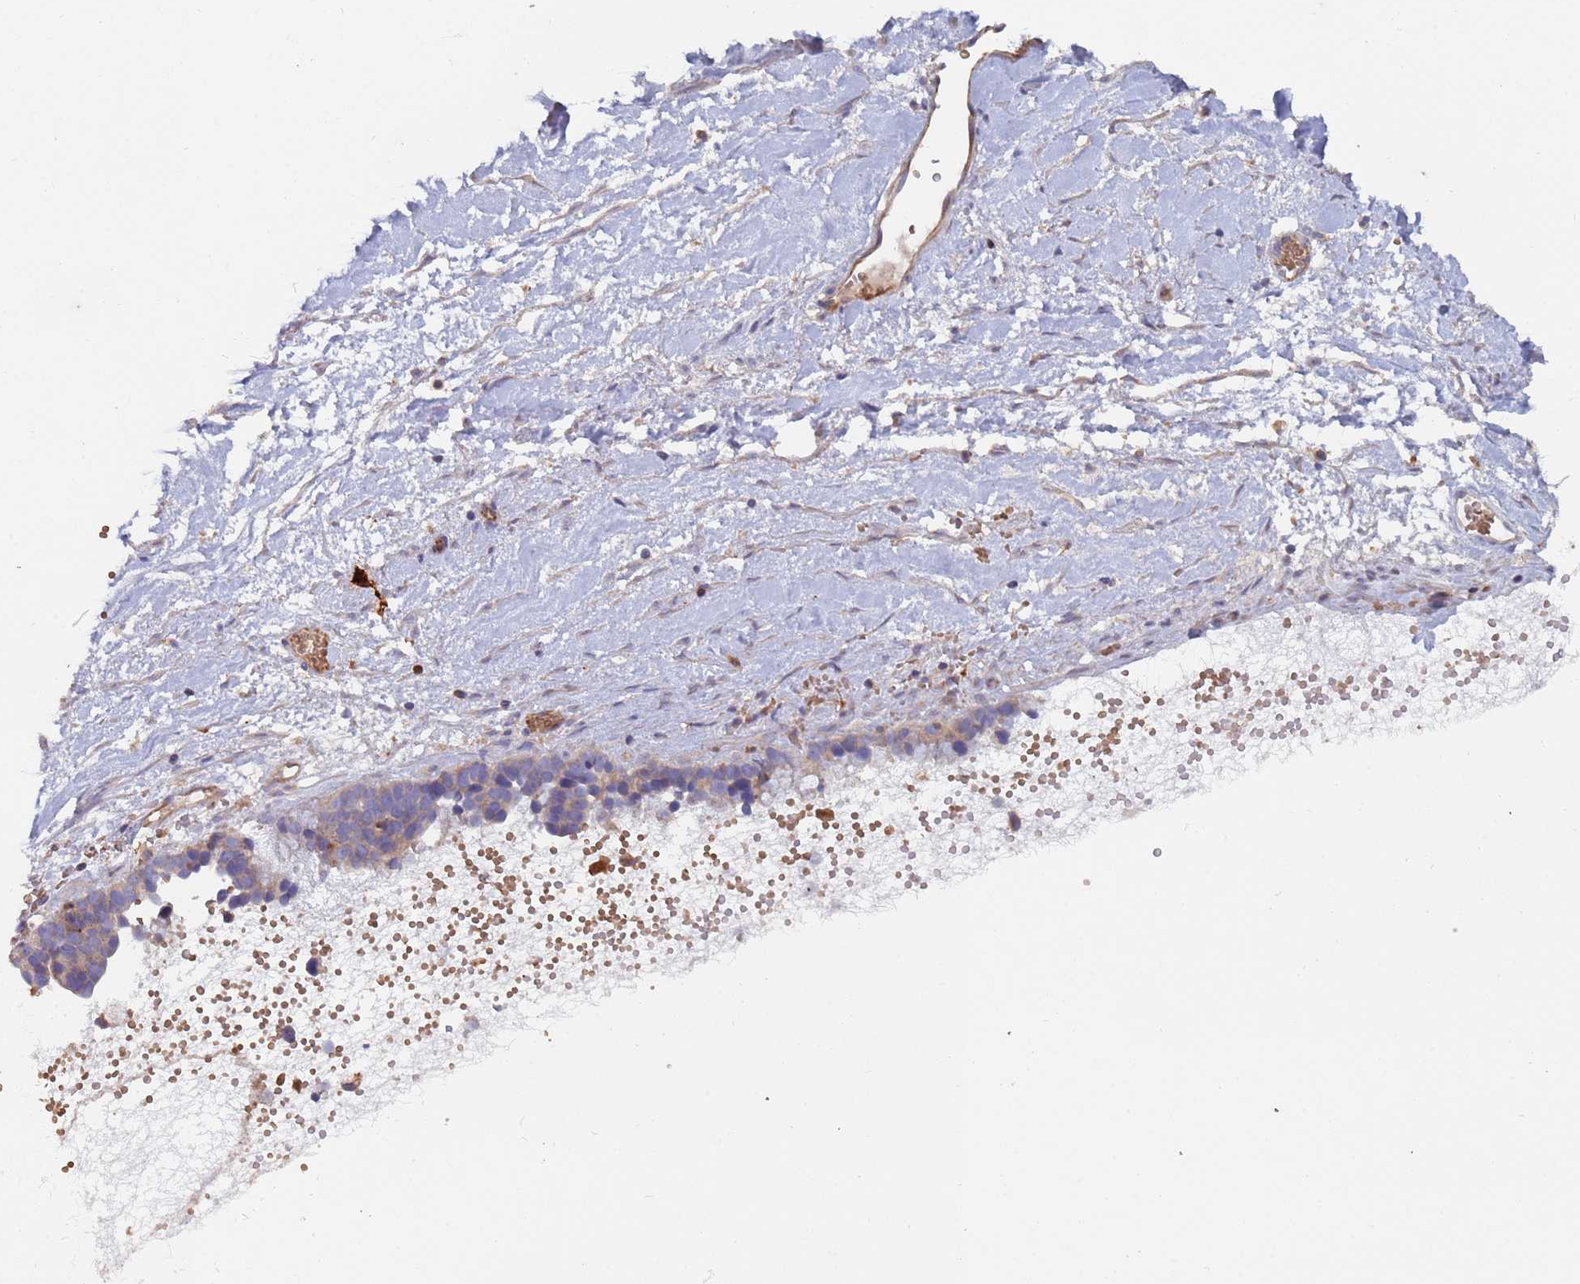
{"staining": {"intensity": "negative", "quantity": "none", "location": "none"}, "tissue": "ovarian cancer", "cell_type": "Tumor cells", "image_type": "cancer", "snomed": [{"axis": "morphology", "description": "Cystadenocarcinoma, serous, NOS"}, {"axis": "topography", "description": "Ovary"}], "caption": "Serous cystadenocarcinoma (ovarian) was stained to show a protein in brown. There is no significant expression in tumor cells. (Brightfield microscopy of DAB IHC at high magnification).", "gene": "MALRD1", "patient": {"sex": "female", "age": 54}}